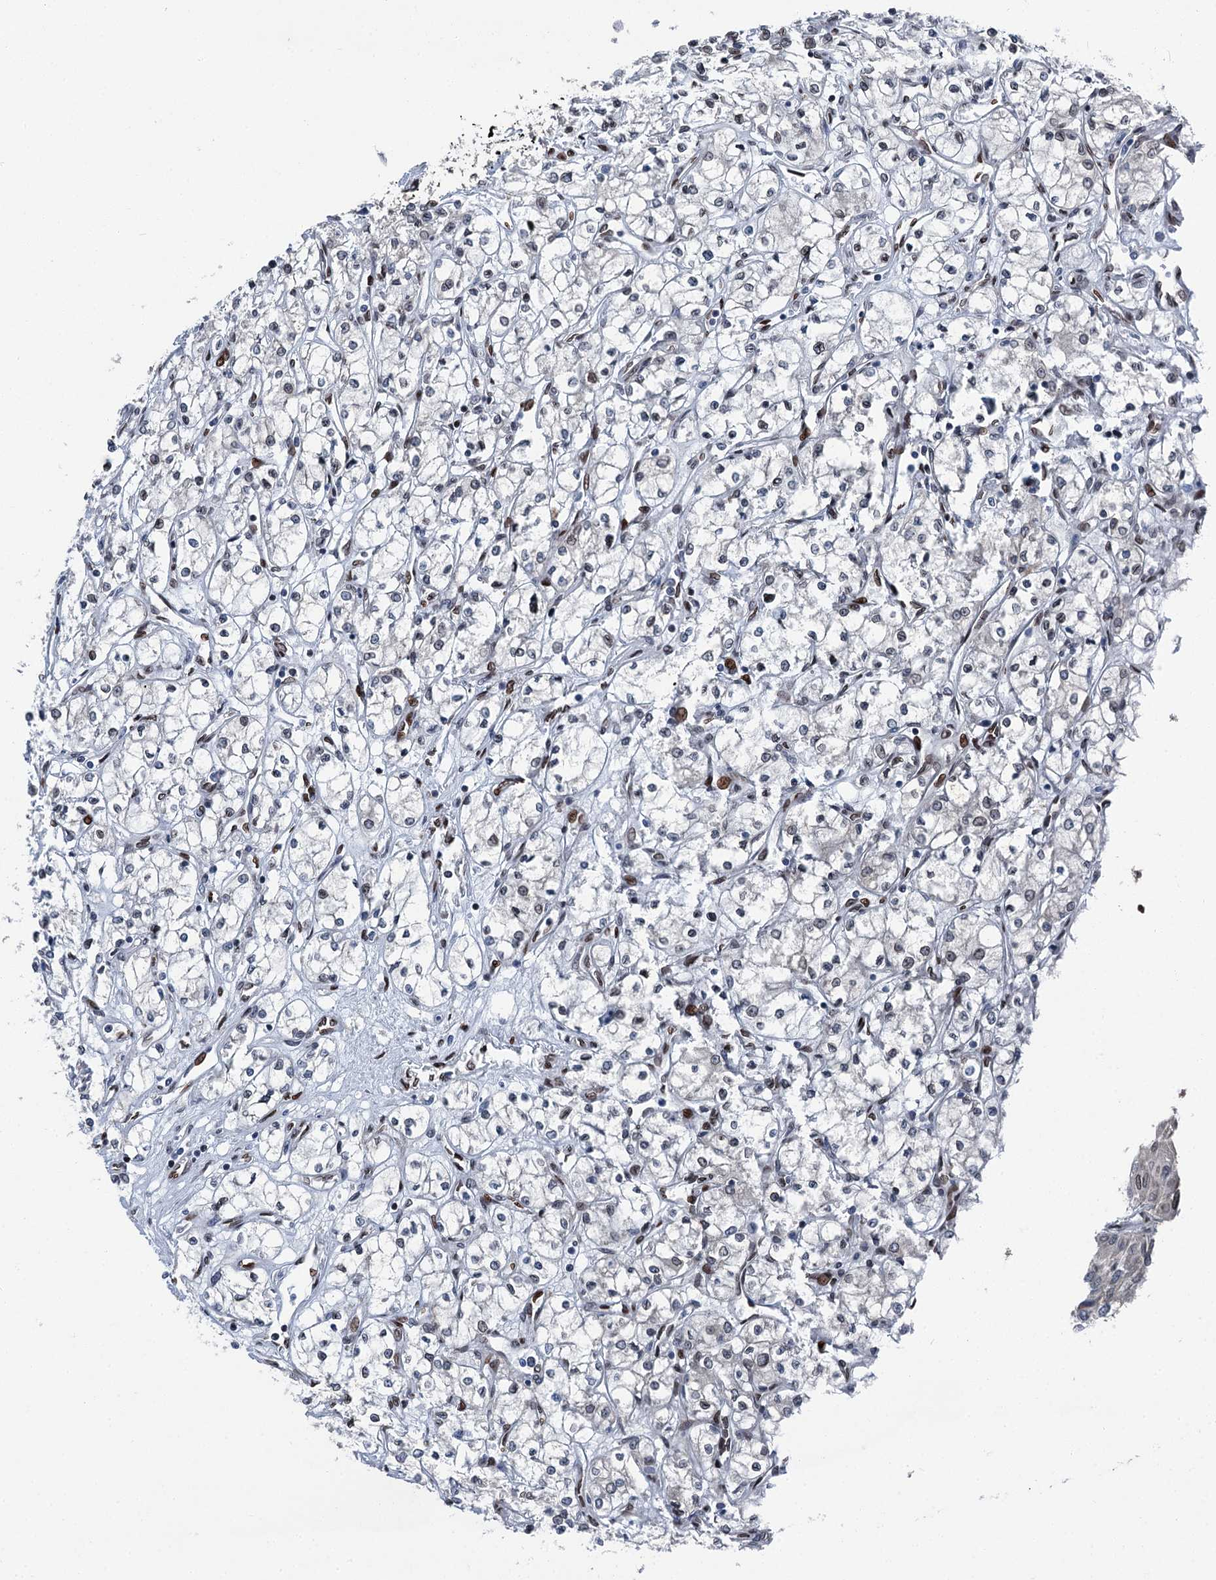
{"staining": {"intensity": "negative", "quantity": "none", "location": "none"}, "tissue": "renal cancer", "cell_type": "Tumor cells", "image_type": "cancer", "snomed": [{"axis": "morphology", "description": "Adenocarcinoma, NOS"}, {"axis": "topography", "description": "Kidney"}], "caption": "Adenocarcinoma (renal) was stained to show a protein in brown. There is no significant positivity in tumor cells. The staining was performed using DAB to visualize the protein expression in brown, while the nuclei were stained in blue with hematoxylin (Magnification: 20x).", "gene": "MRPL14", "patient": {"sex": "male", "age": 59}}